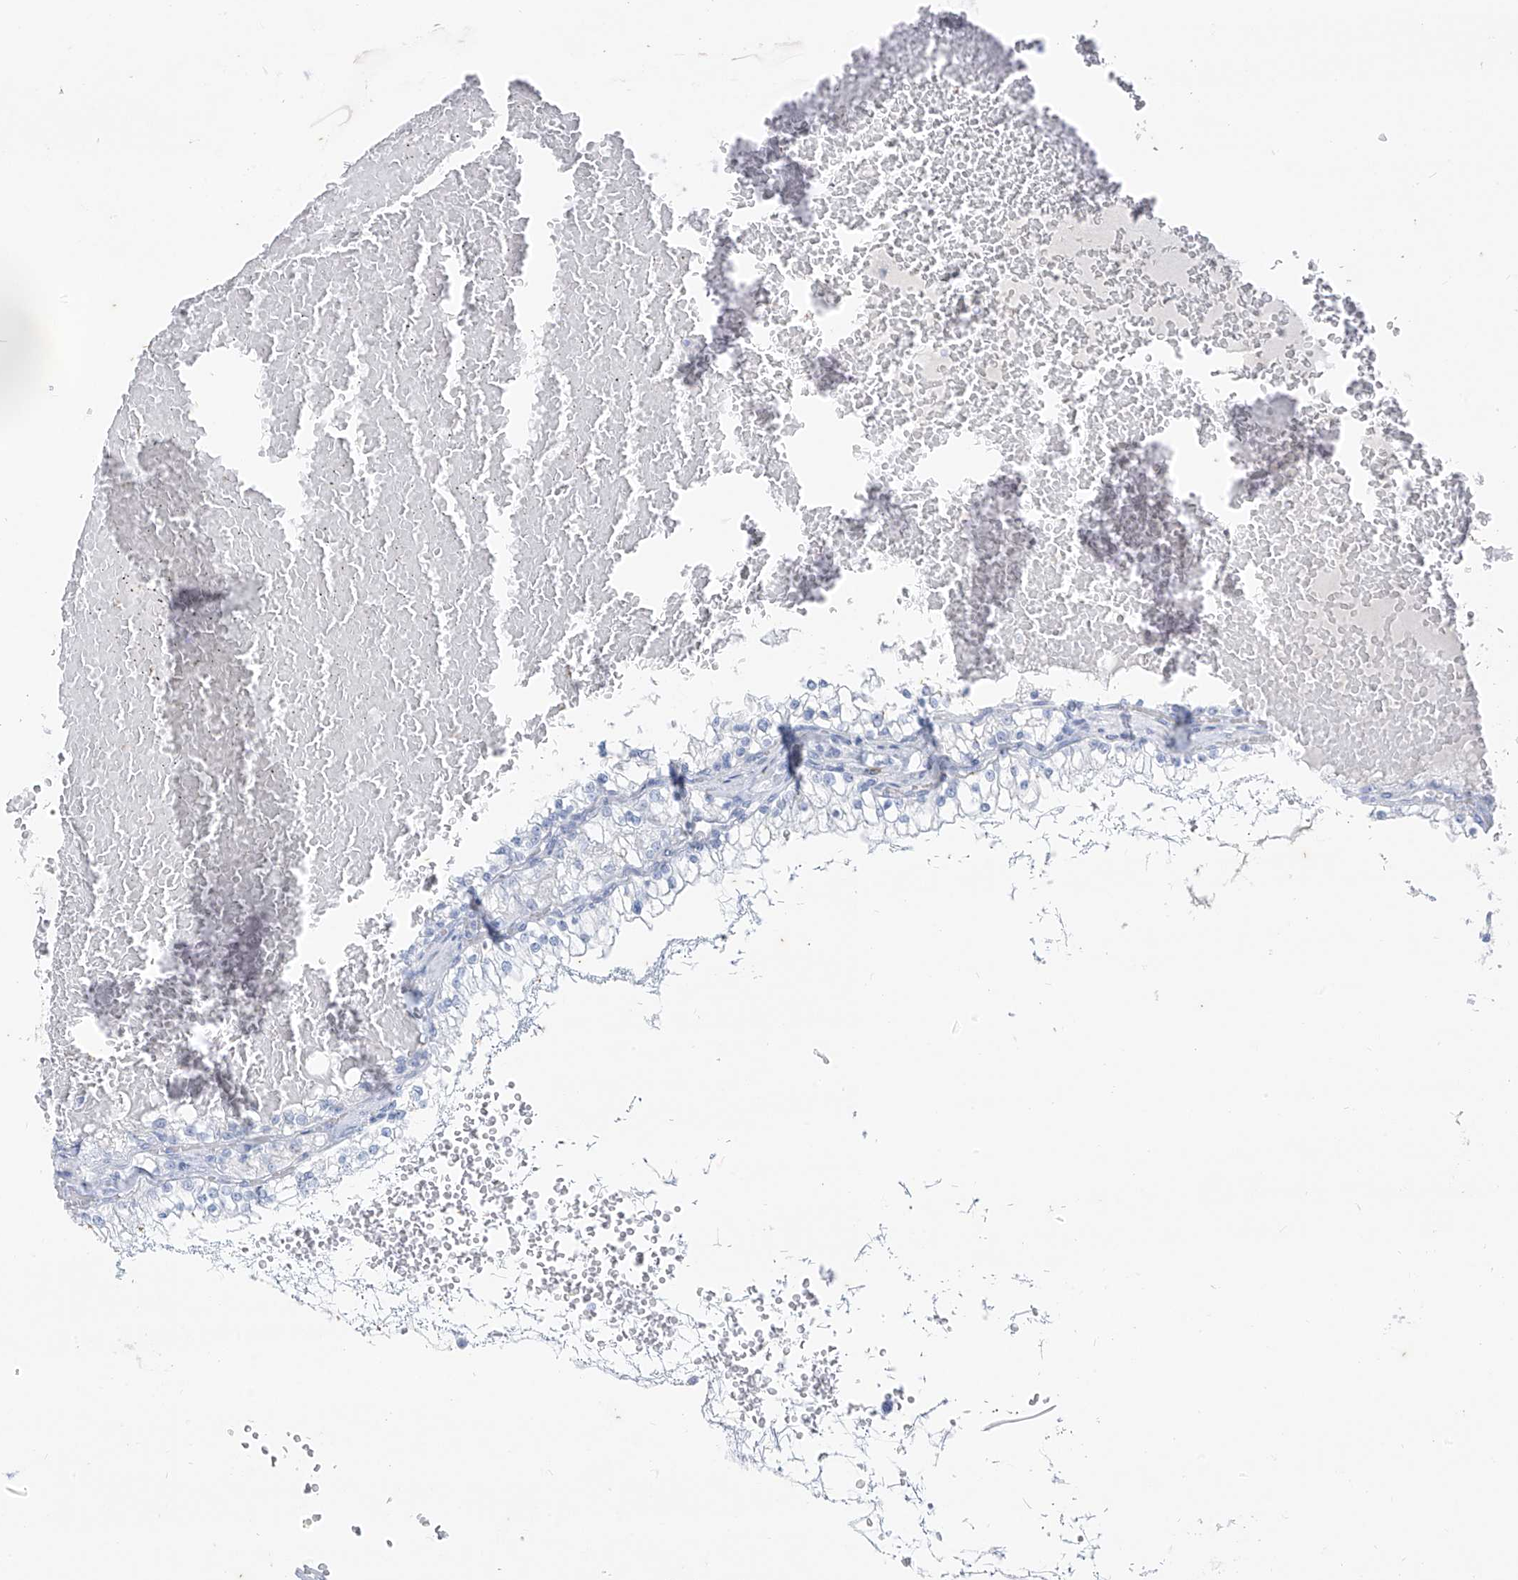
{"staining": {"intensity": "negative", "quantity": "none", "location": "none"}, "tissue": "renal cancer", "cell_type": "Tumor cells", "image_type": "cancer", "snomed": [{"axis": "morphology", "description": "Adenocarcinoma, NOS"}, {"axis": "topography", "description": "Kidney"}], "caption": "Tumor cells show no significant staining in renal cancer.", "gene": "CX3CR1", "patient": {"sex": "male", "age": 68}}